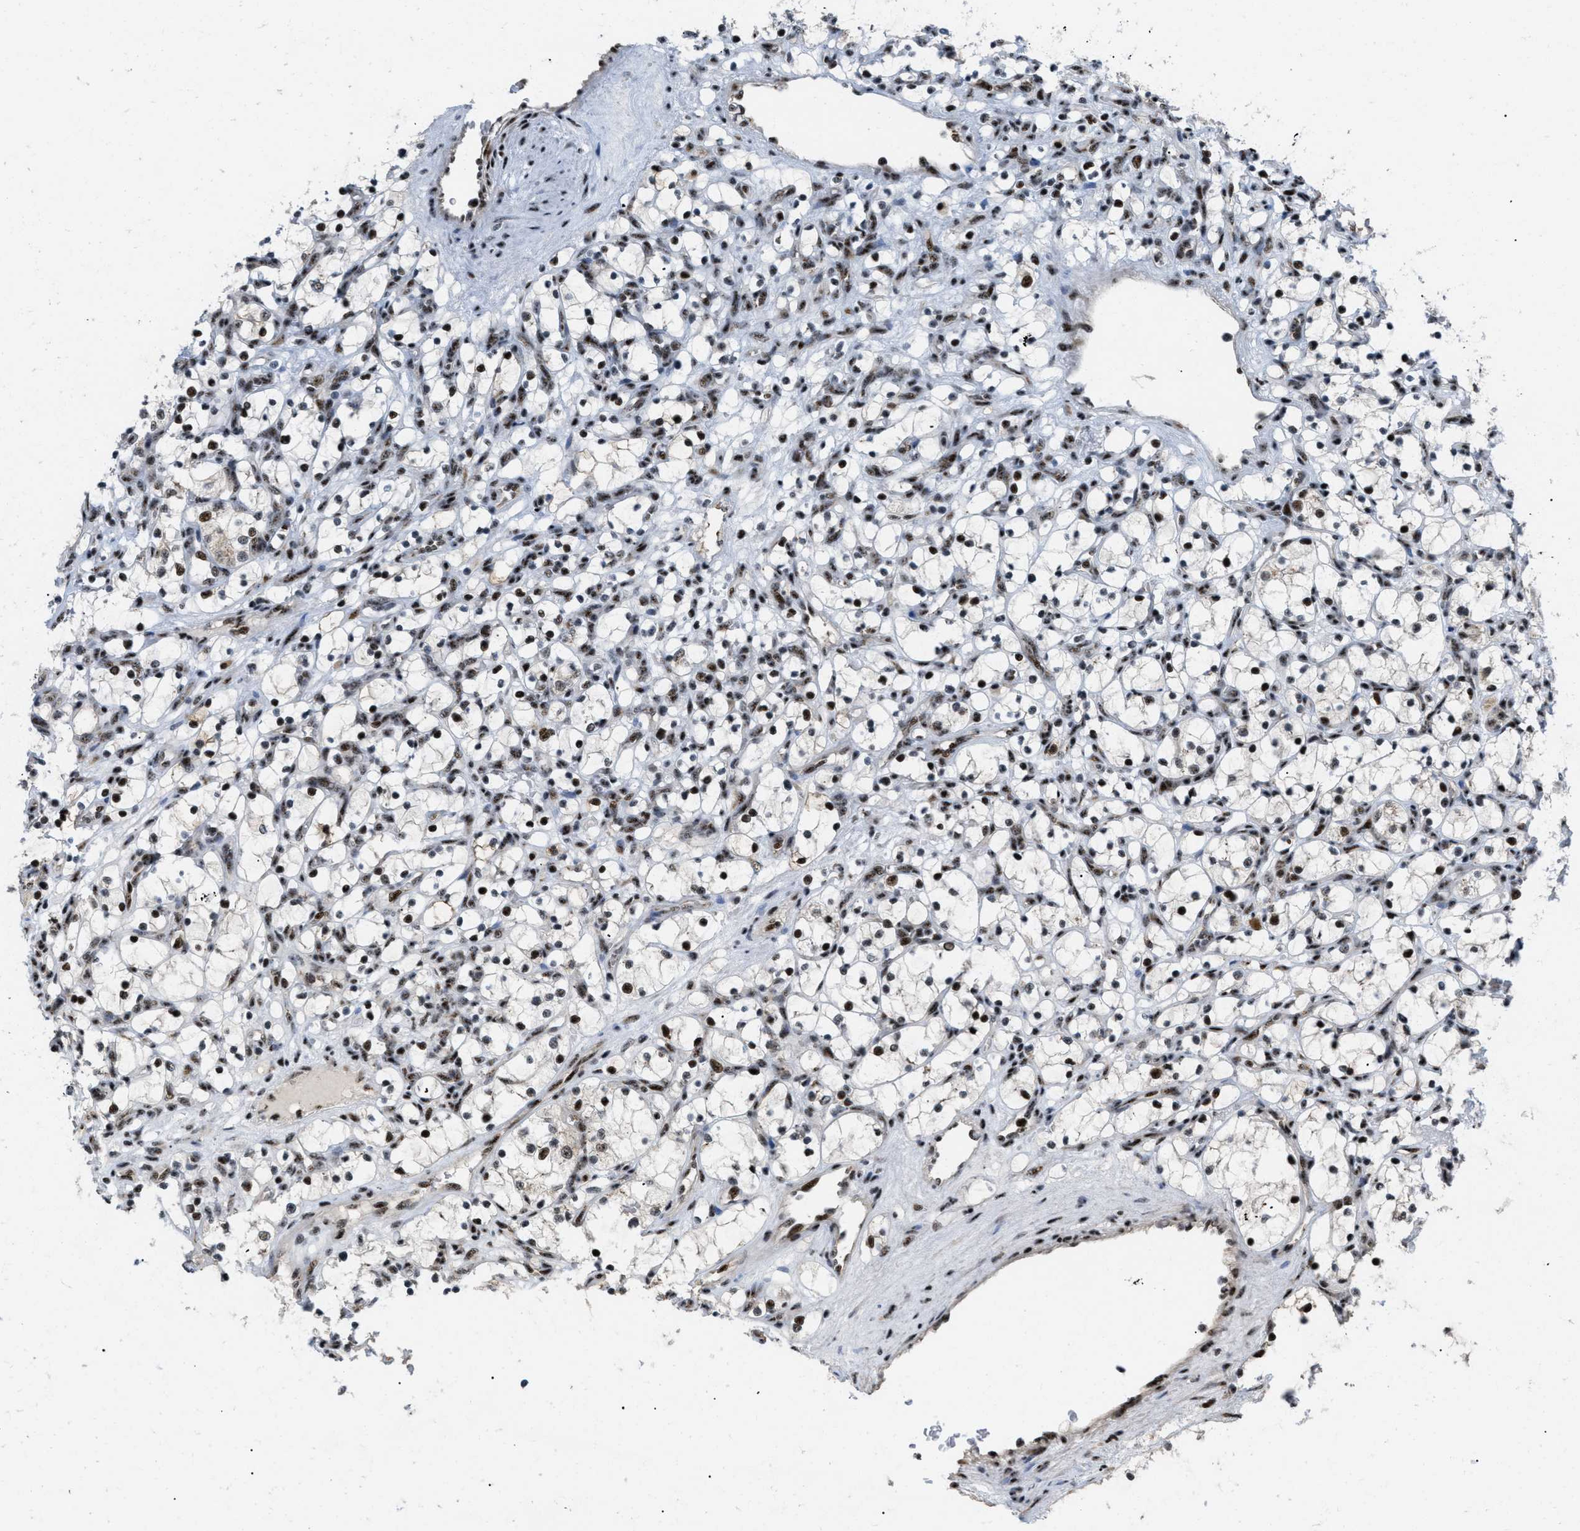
{"staining": {"intensity": "moderate", "quantity": "25%-75%", "location": "nuclear"}, "tissue": "renal cancer", "cell_type": "Tumor cells", "image_type": "cancer", "snomed": [{"axis": "morphology", "description": "Adenocarcinoma, NOS"}, {"axis": "topography", "description": "Kidney"}], "caption": "Immunohistochemistry (IHC) staining of renal cancer, which demonstrates medium levels of moderate nuclear staining in approximately 25%-75% of tumor cells indicating moderate nuclear protein expression. The staining was performed using DAB (brown) for protein detection and nuclei were counterstained in hematoxylin (blue).", "gene": "CDR2", "patient": {"sex": "female", "age": 69}}